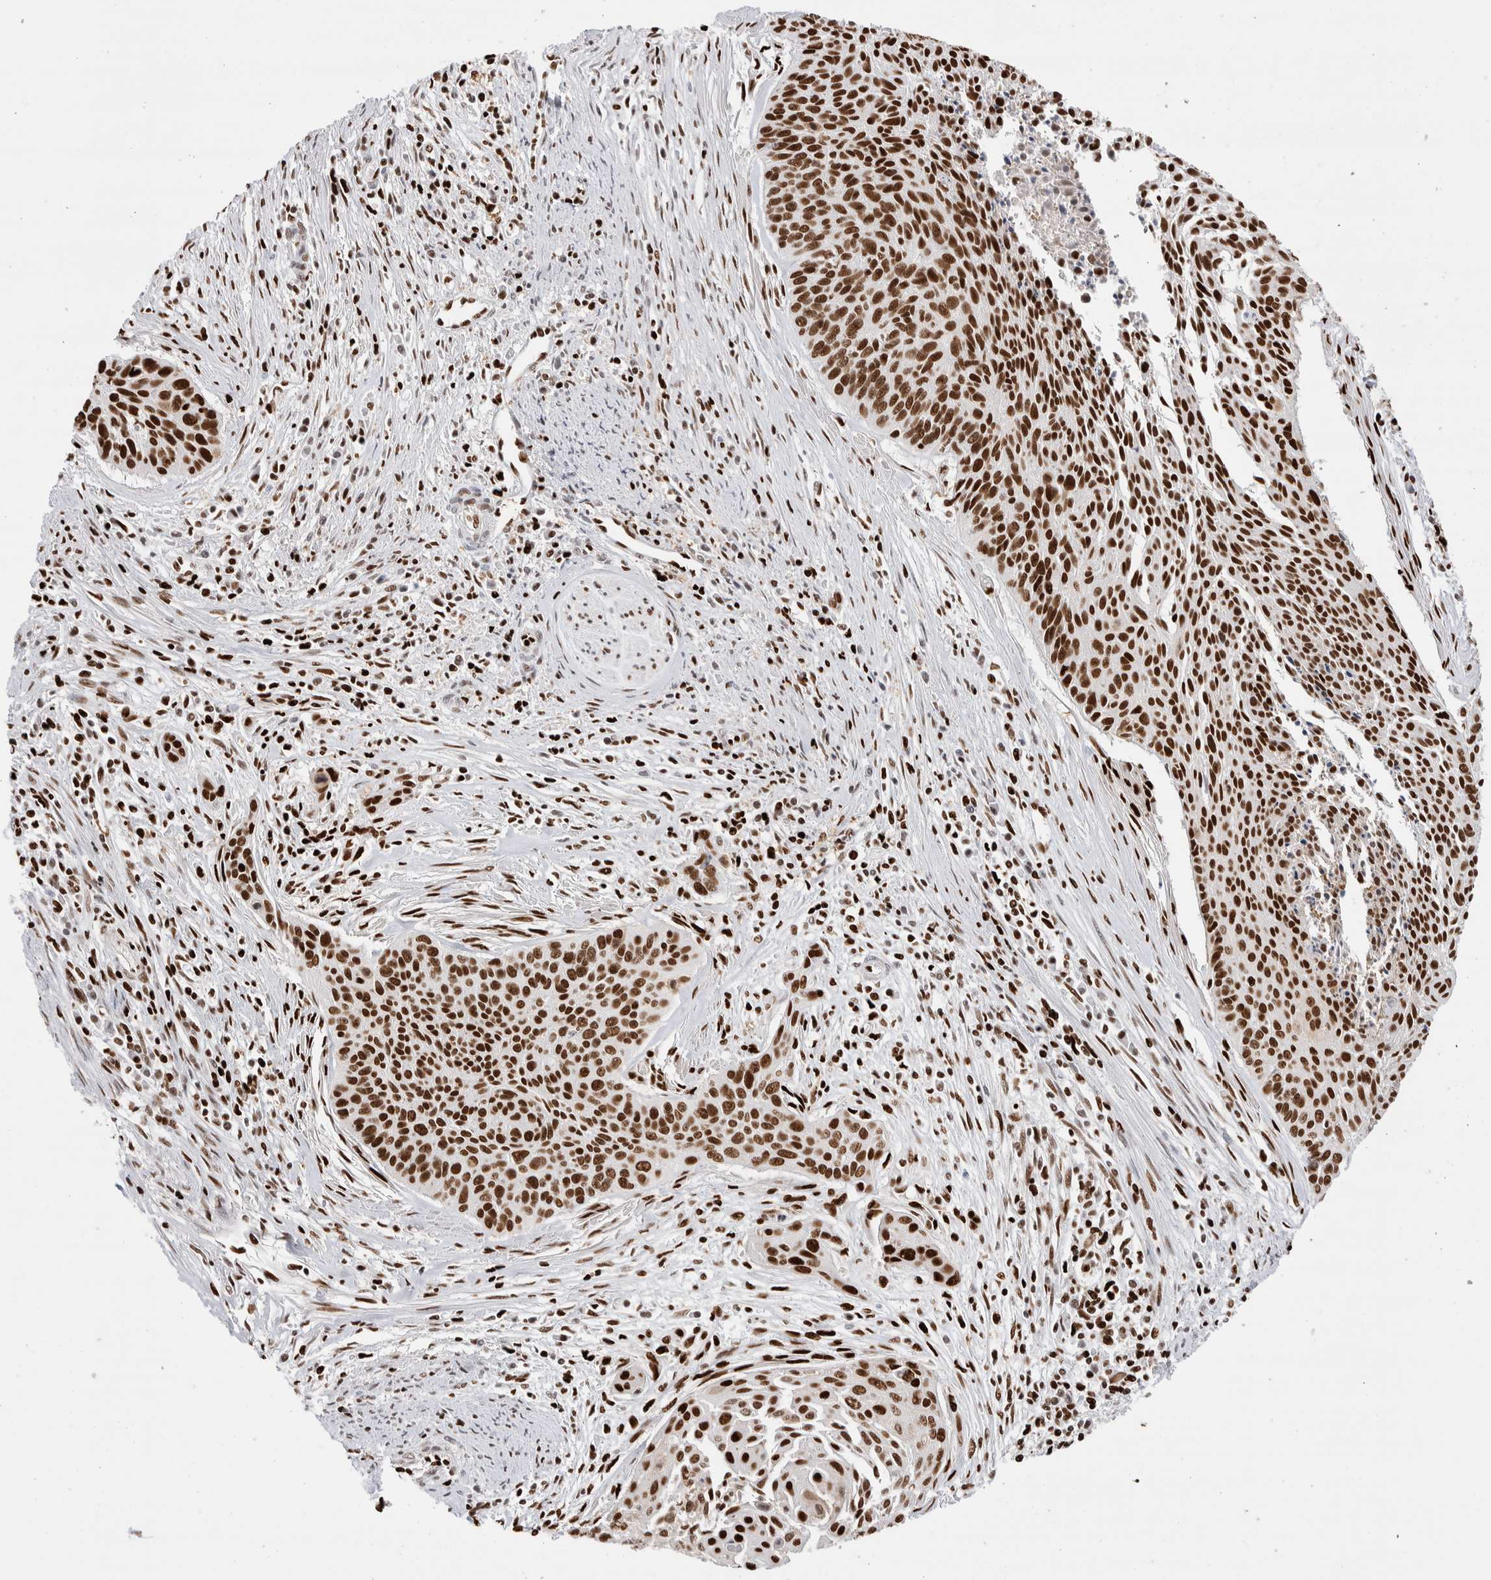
{"staining": {"intensity": "strong", "quantity": ">75%", "location": "nuclear"}, "tissue": "cervical cancer", "cell_type": "Tumor cells", "image_type": "cancer", "snomed": [{"axis": "morphology", "description": "Squamous cell carcinoma, NOS"}, {"axis": "topography", "description": "Cervix"}], "caption": "This is a histology image of immunohistochemistry staining of cervical cancer, which shows strong positivity in the nuclear of tumor cells.", "gene": "RNASEK-C17orf49", "patient": {"sex": "female", "age": 55}}